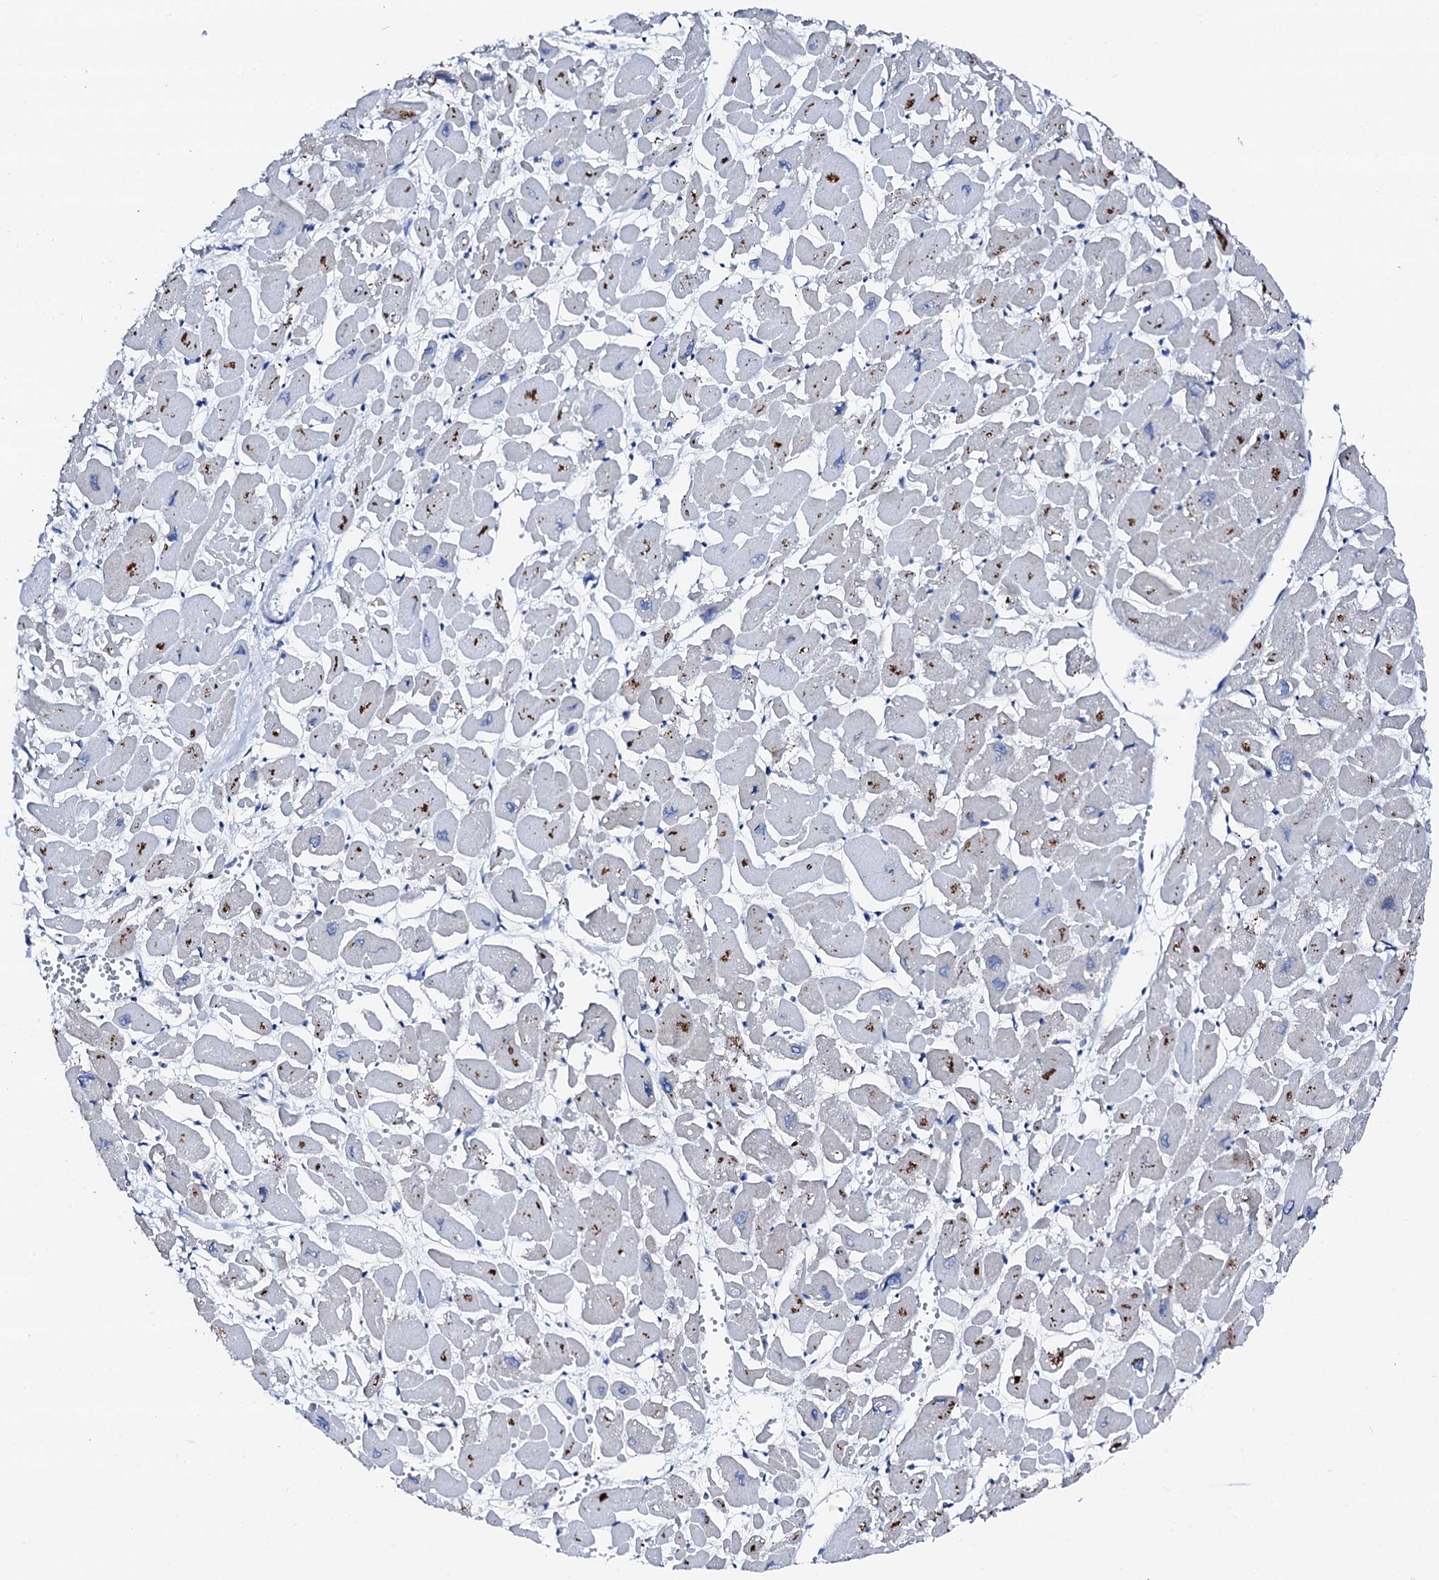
{"staining": {"intensity": "negative", "quantity": "none", "location": "none"}, "tissue": "heart muscle", "cell_type": "Cardiomyocytes", "image_type": "normal", "snomed": [{"axis": "morphology", "description": "Normal tissue, NOS"}, {"axis": "topography", "description": "Heart"}], "caption": "DAB immunohistochemical staining of benign heart muscle reveals no significant positivity in cardiomyocytes.", "gene": "TRAFD1", "patient": {"sex": "male", "age": 54}}